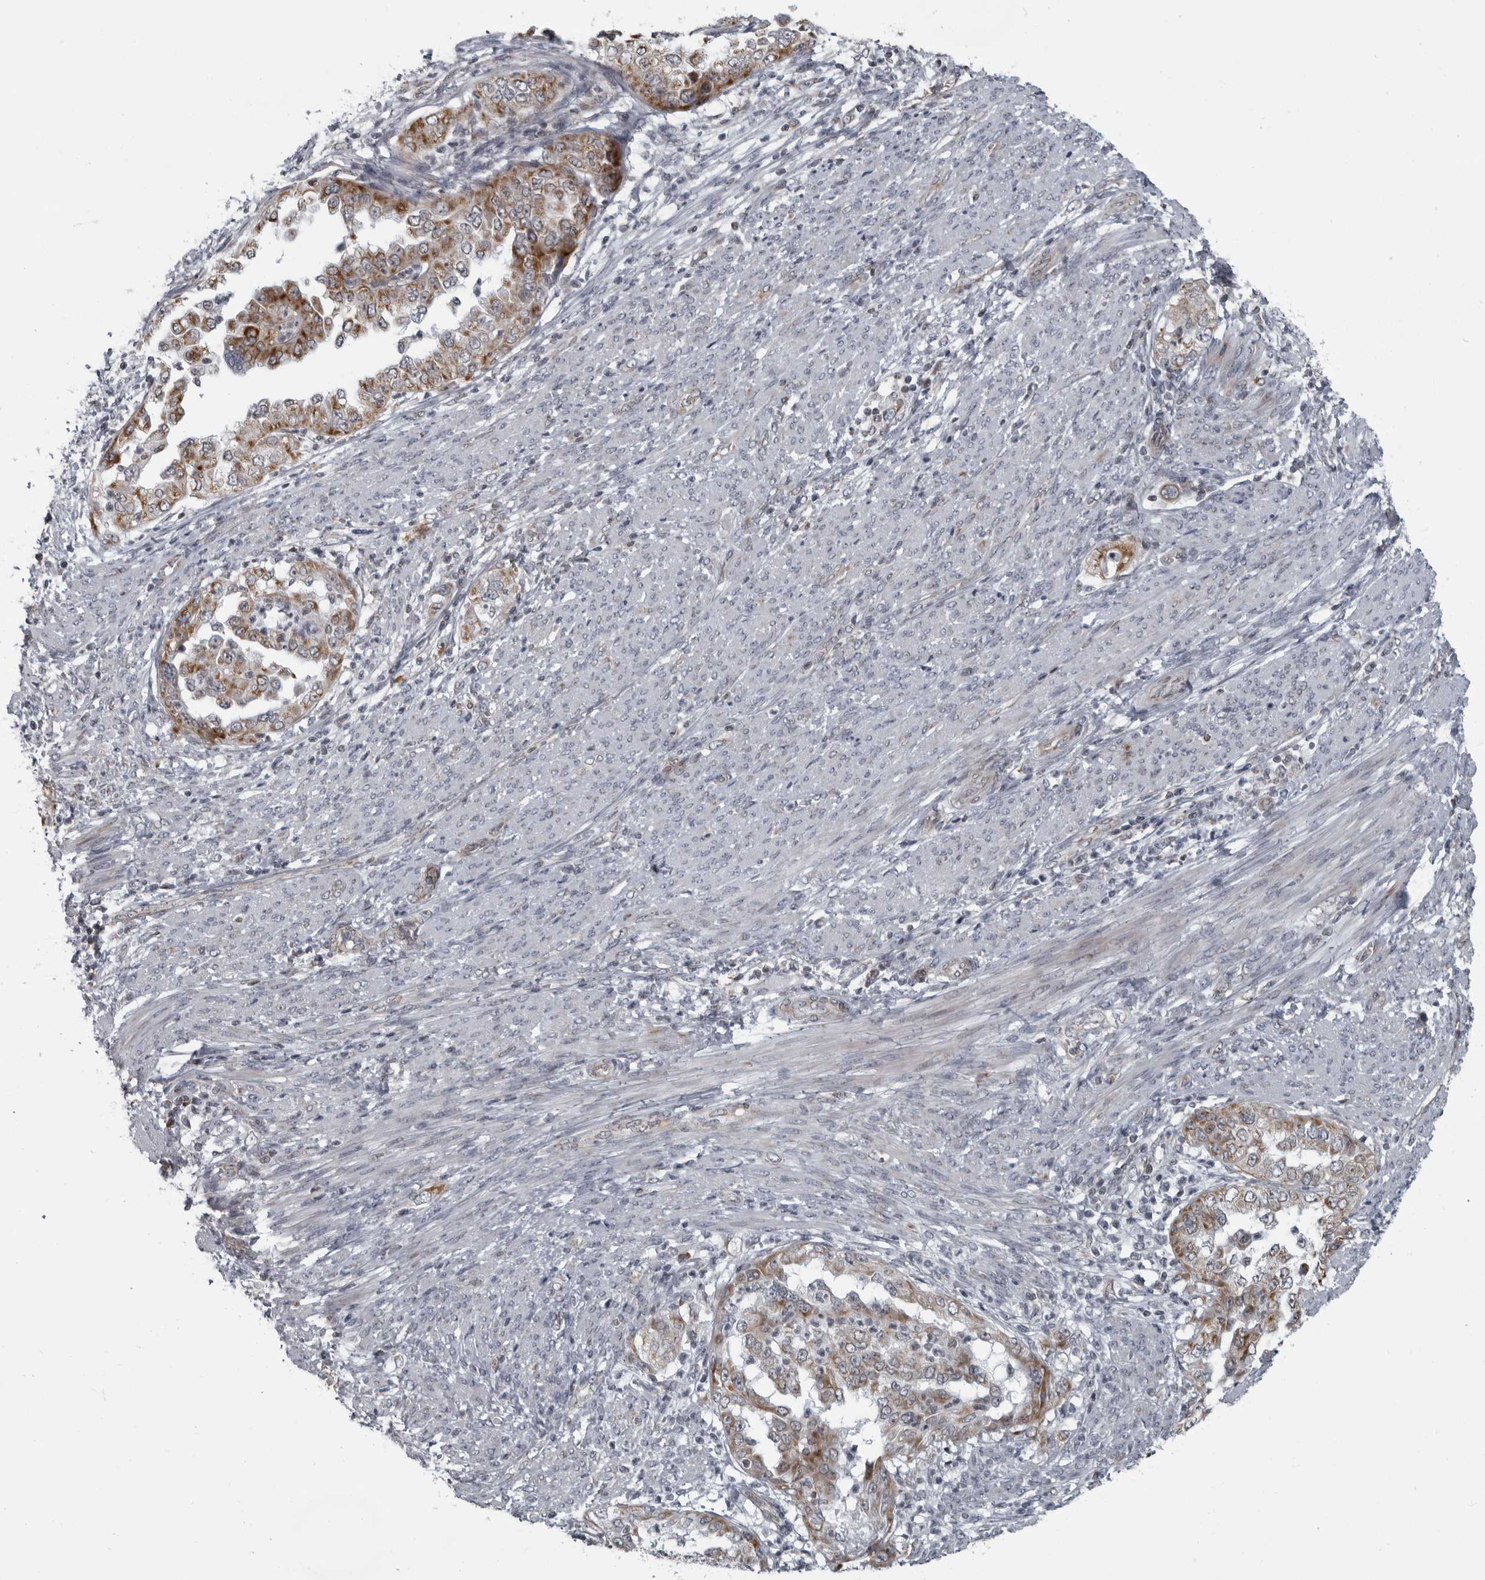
{"staining": {"intensity": "moderate", "quantity": ">75%", "location": "cytoplasmic/membranous"}, "tissue": "endometrial cancer", "cell_type": "Tumor cells", "image_type": "cancer", "snomed": [{"axis": "morphology", "description": "Adenocarcinoma, NOS"}, {"axis": "topography", "description": "Endometrium"}], "caption": "There is medium levels of moderate cytoplasmic/membranous expression in tumor cells of adenocarcinoma (endometrial), as demonstrated by immunohistochemical staining (brown color).", "gene": "RTCA", "patient": {"sex": "female", "age": 85}}